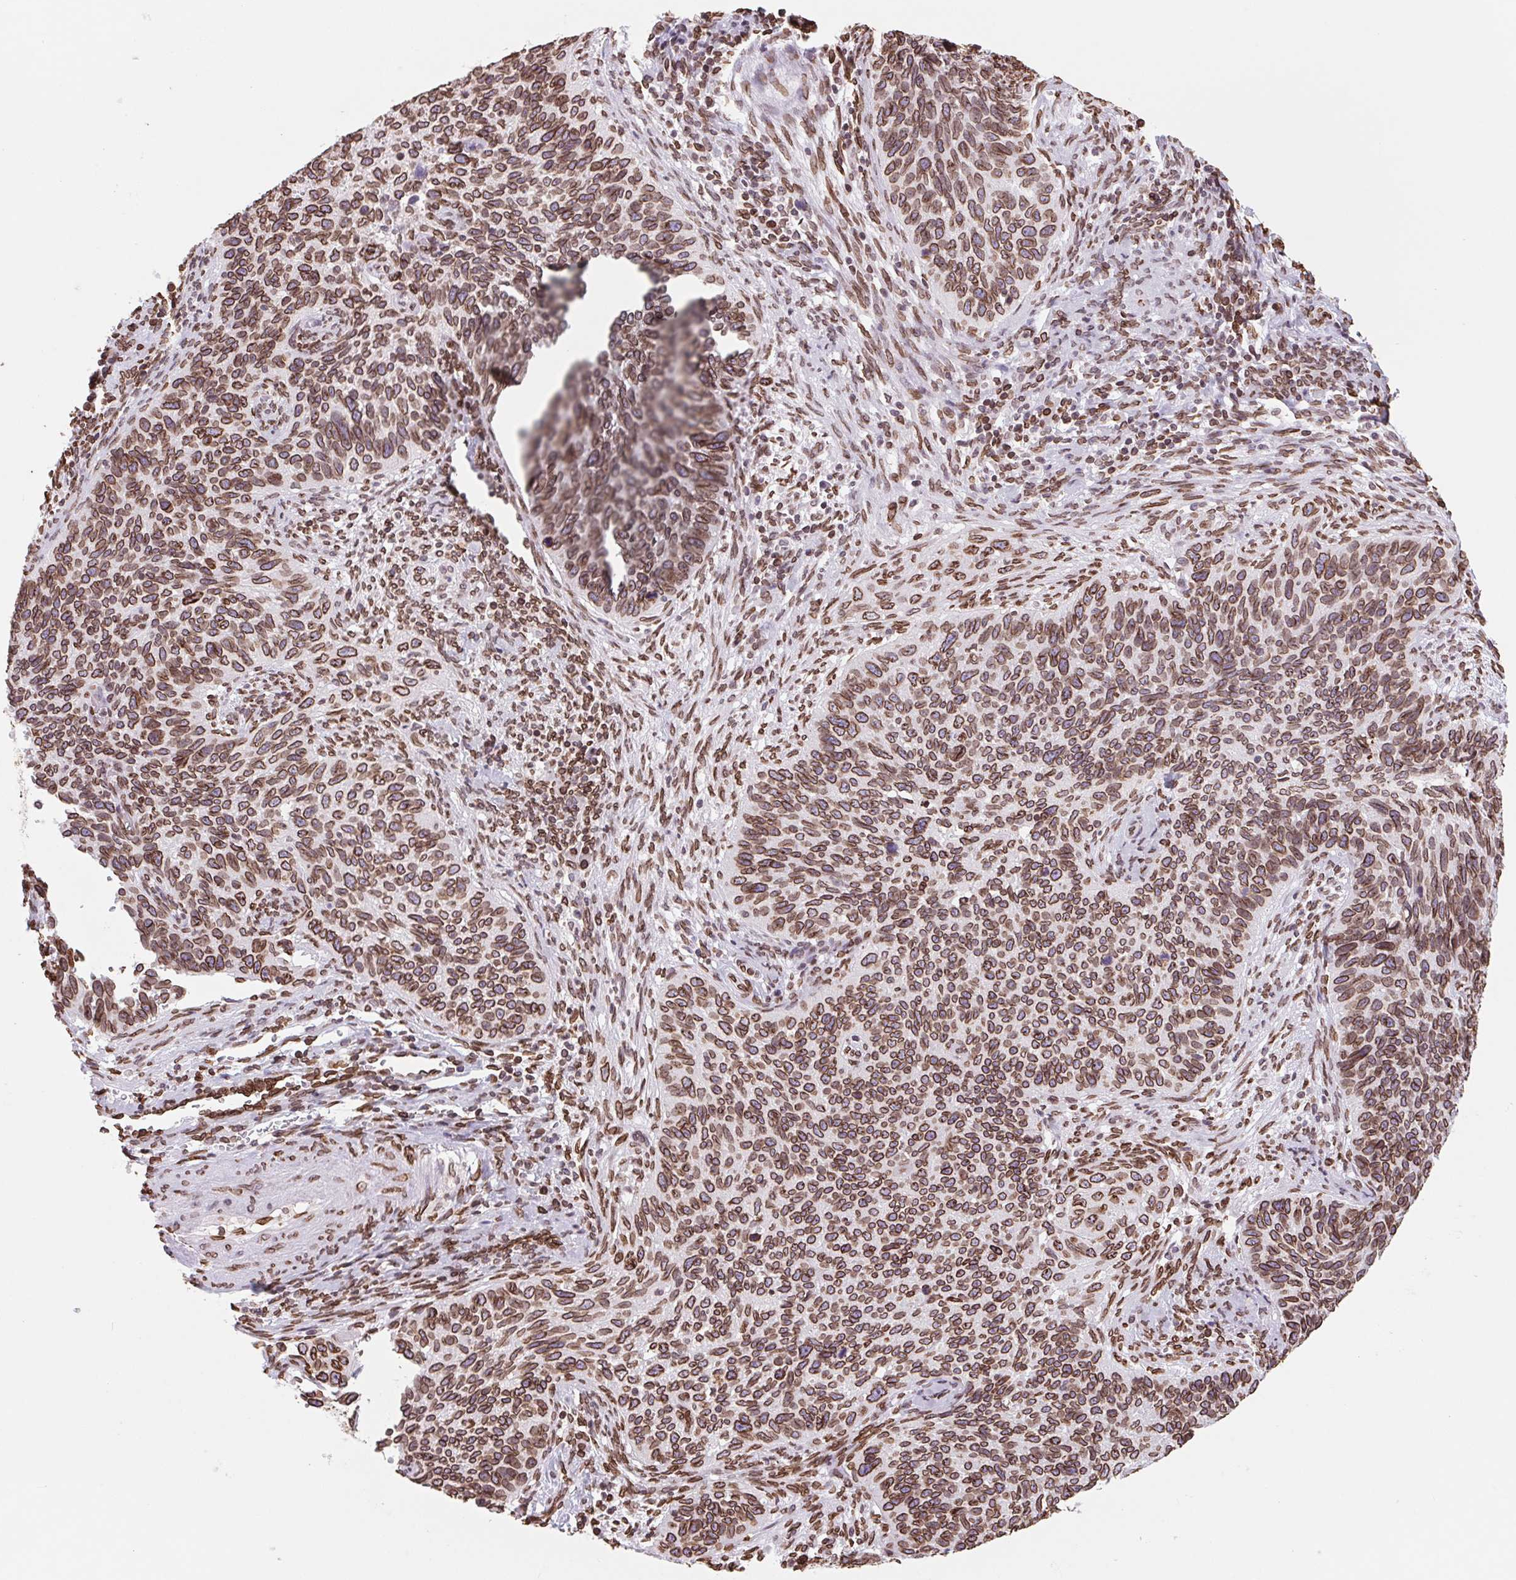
{"staining": {"intensity": "strong", "quantity": ">75%", "location": "cytoplasmic/membranous,nuclear"}, "tissue": "cervical cancer", "cell_type": "Tumor cells", "image_type": "cancer", "snomed": [{"axis": "morphology", "description": "Squamous cell carcinoma, NOS"}, {"axis": "topography", "description": "Cervix"}], "caption": "Immunohistochemistry photomicrograph of neoplastic tissue: squamous cell carcinoma (cervical) stained using immunohistochemistry exhibits high levels of strong protein expression localized specifically in the cytoplasmic/membranous and nuclear of tumor cells, appearing as a cytoplasmic/membranous and nuclear brown color.", "gene": "LMNB2", "patient": {"sex": "female", "age": 51}}